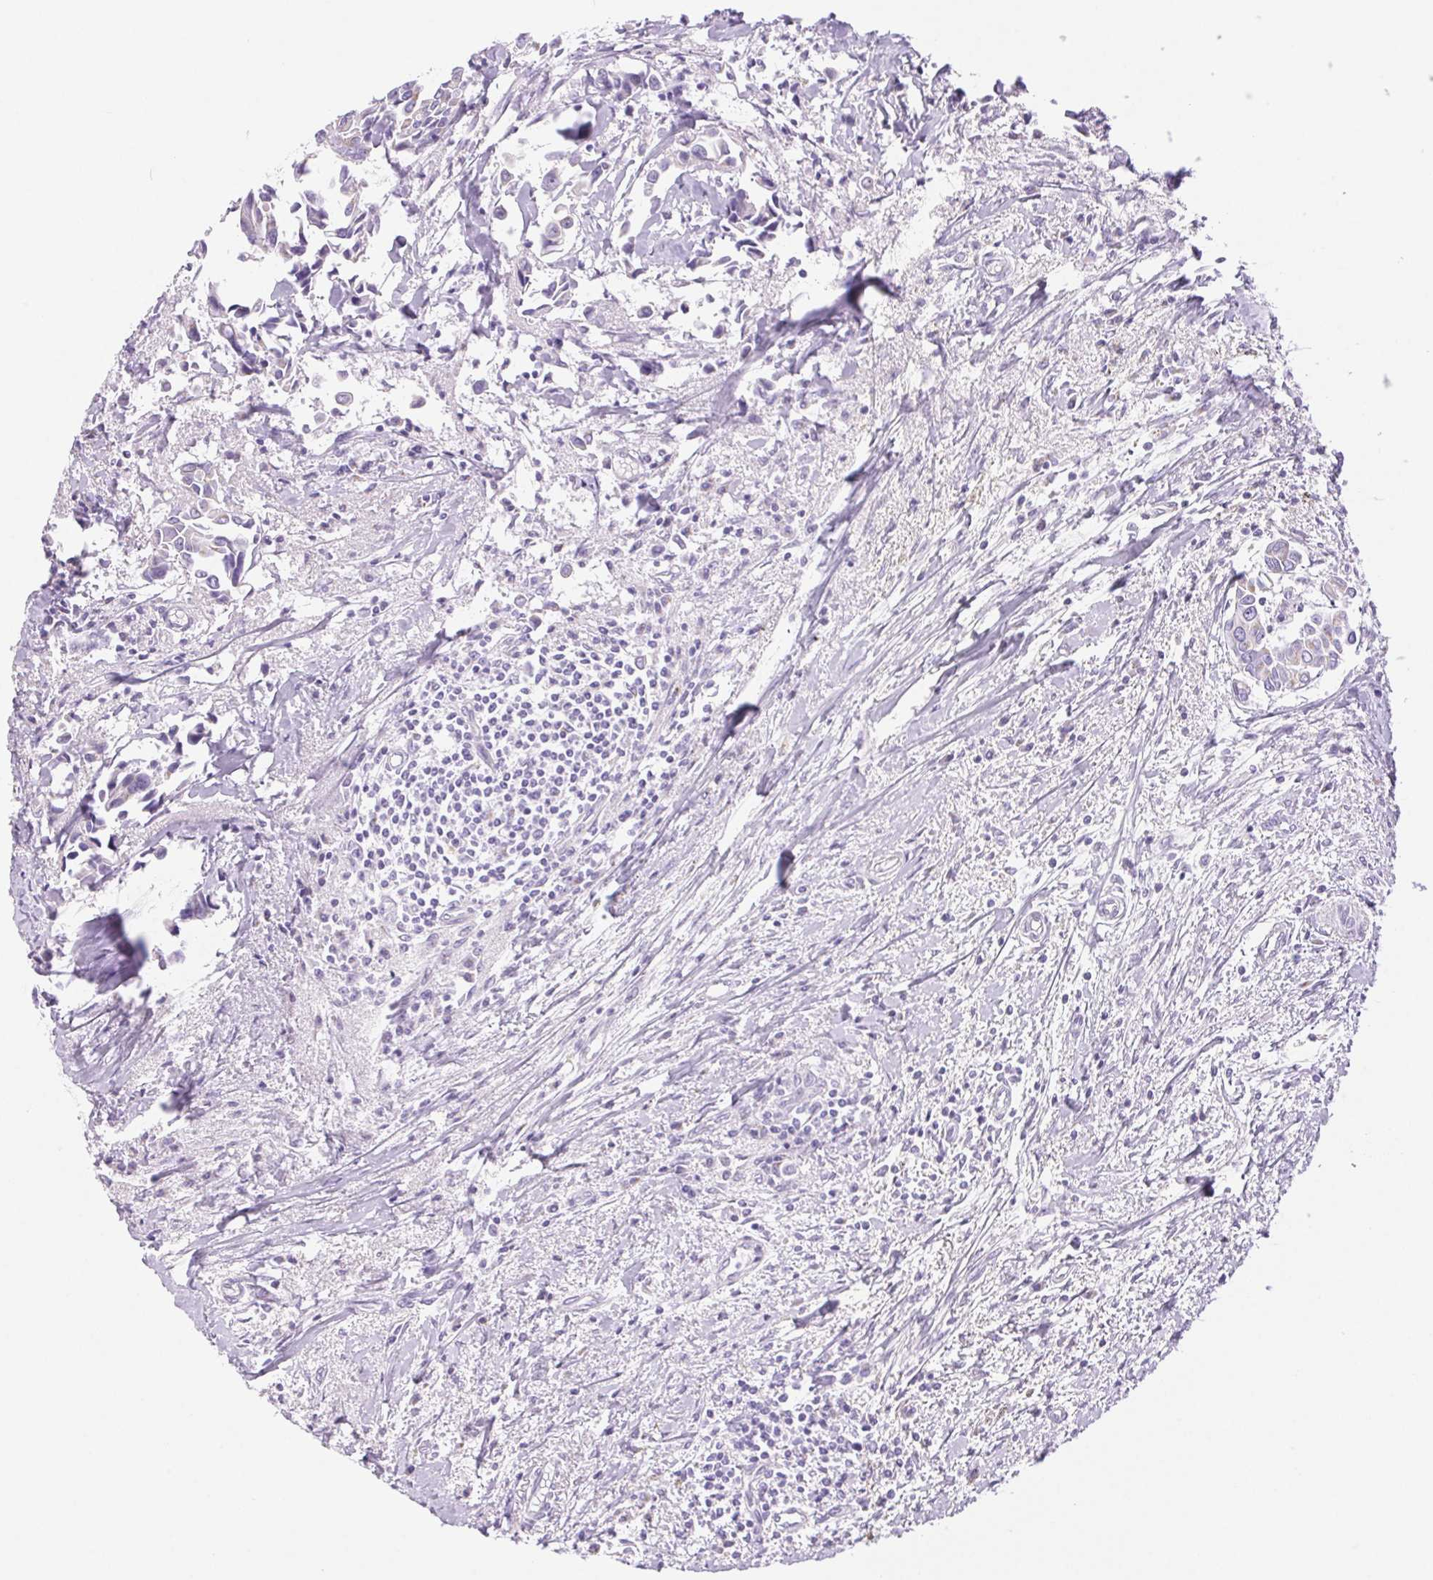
{"staining": {"intensity": "negative", "quantity": "none", "location": "none"}, "tissue": "breast cancer", "cell_type": "Tumor cells", "image_type": "cancer", "snomed": [{"axis": "morphology", "description": "Duct carcinoma"}, {"axis": "topography", "description": "Breast"}], "caption": "Immunohistochemical staining of human breast intraductal carcinoma displays no significant staining in tumor cells.", "gene": "SERPINB3", "patient": {"sex": "female", "age": 54}}